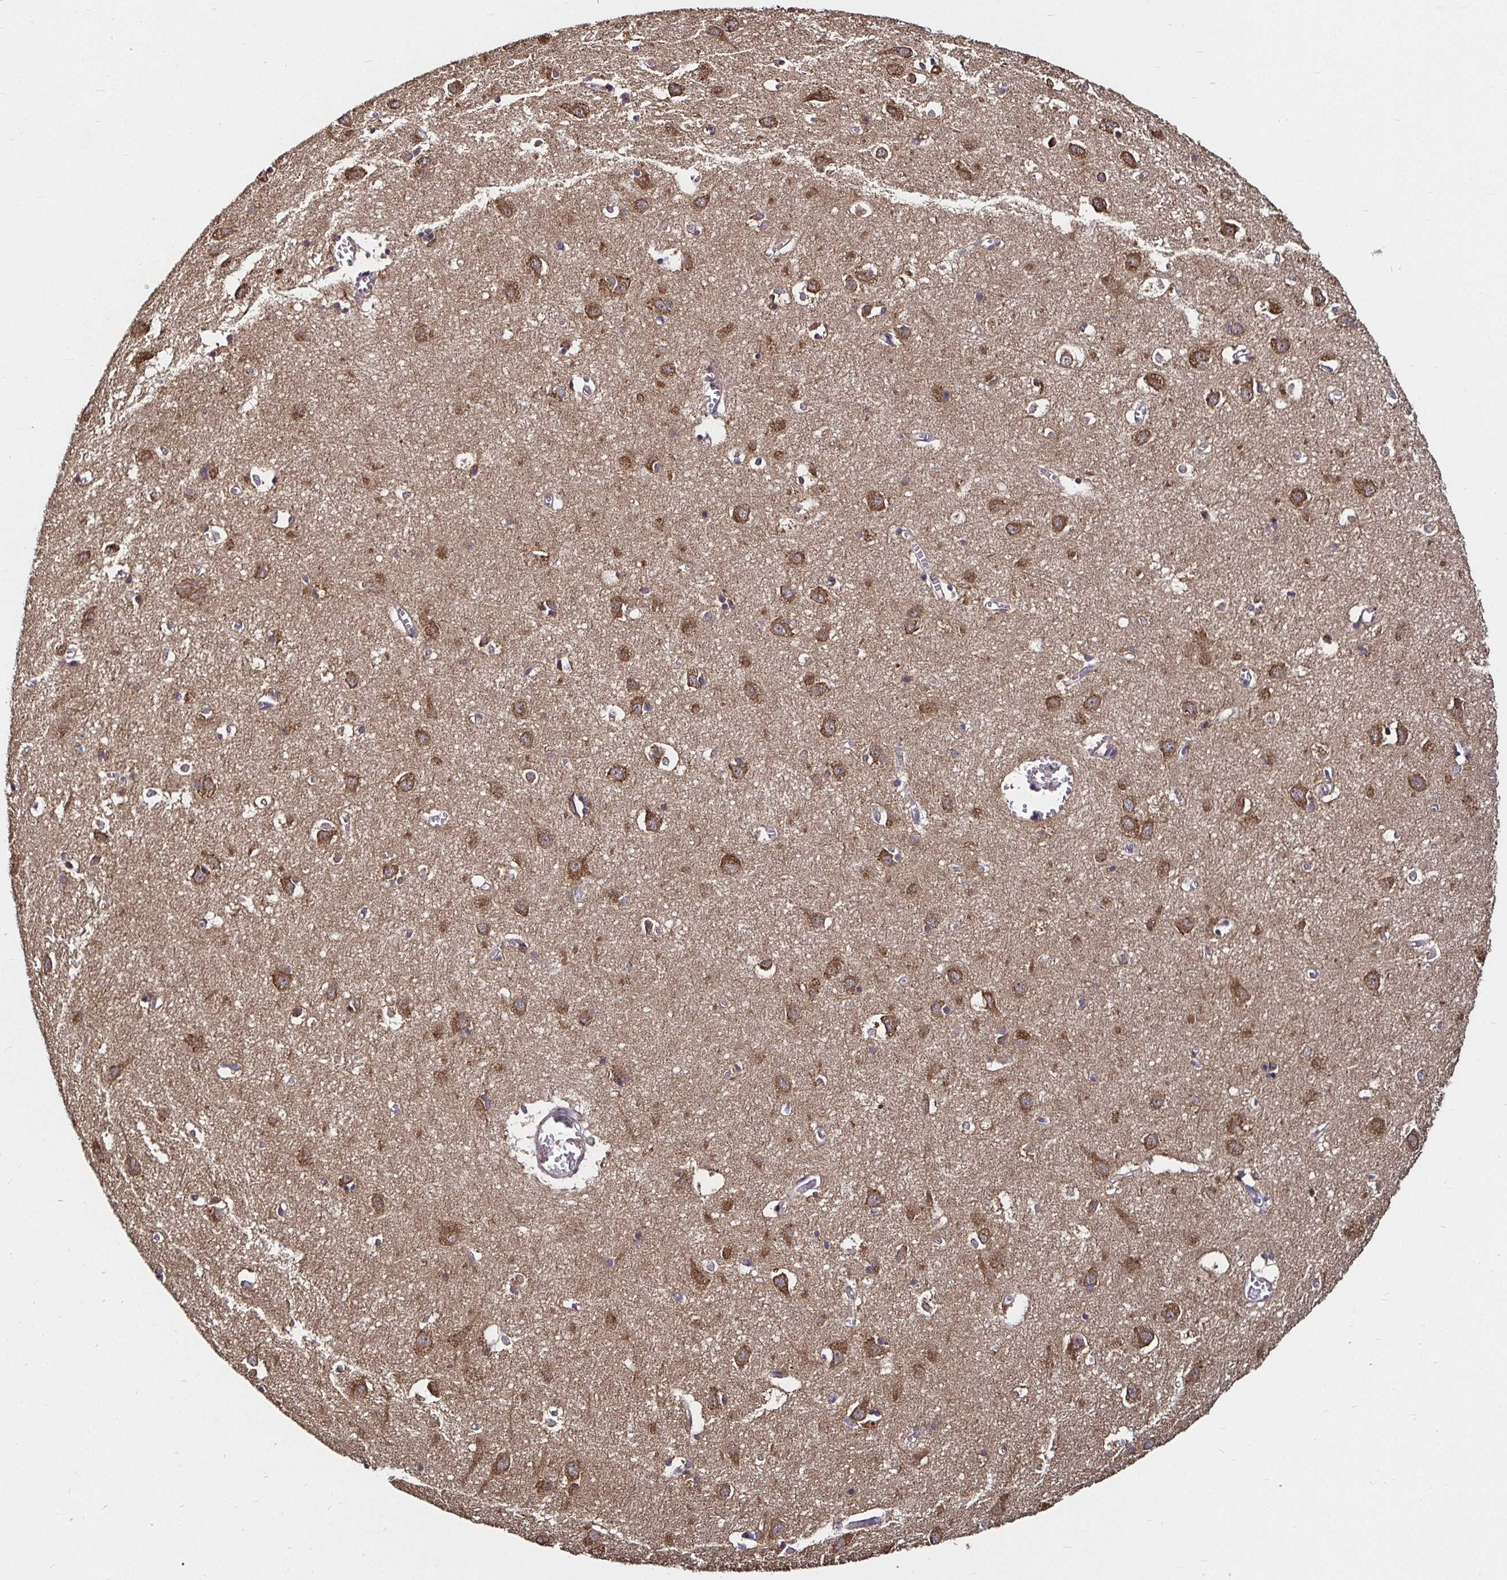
{"staining": {"intensity": "weak", "quantity": "25%-75%", "location": "cytoplasmic/membranous"}, "tissue": "cerebral cortex", "cell_type": "Endothelial cells", "image_type": "normal", "snomed": [{"axis": "morphology", "description": "Normal tissue, NOS"}, {"axis": "topography", "description": "Cerebral cortex"}], "caption": "Protein staining of normal cerebral cortex demonstrates weak cytoplasmic/membranous staining in approximately 25%-75% of endothelial cells.", "gene": "MLST8", "patient": {"sex": "male", "age": 70}}